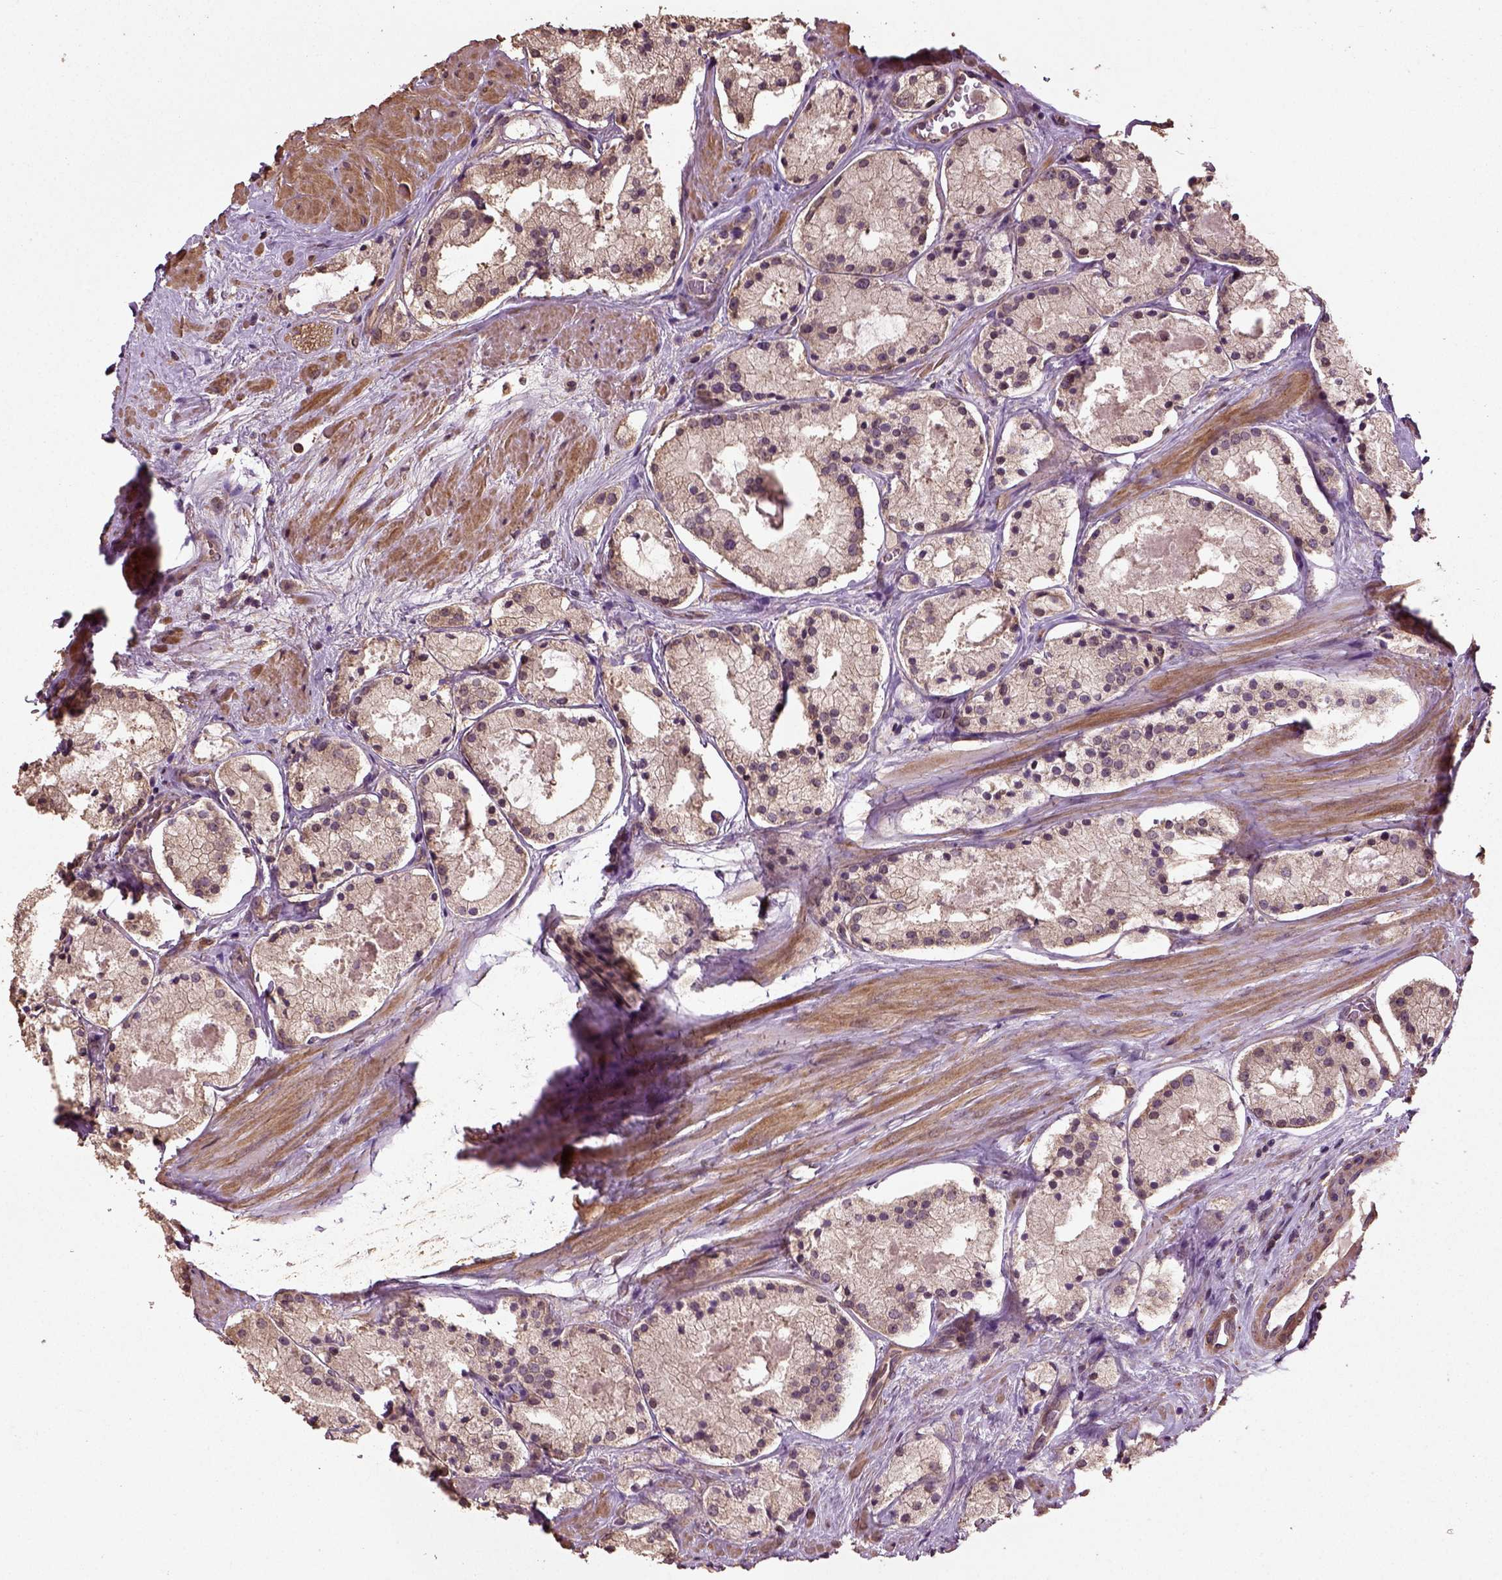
{"staining": {"intensity": "negative", "quantity": "none", "location": "none"}, "tissue": "prostate cancer", "cell_type": "Tumor cells", "image_type": "cancer", "snomed": [{"axis": "morphology", "description": "Adenocarcinoma, NOS"}, {"axis": "morphology", "description": "Adenocarcinoma, High grade"}, {"axis": "topography", "description": "Prostate"}], "caption": "Human prostate adenocarcinoma stained for a protein using immunohistochemistry (IHC) demonstrates no staining in tumor cells.", "gene": "ERV3-1", "patient": {"sex": "male", "age": 64}}